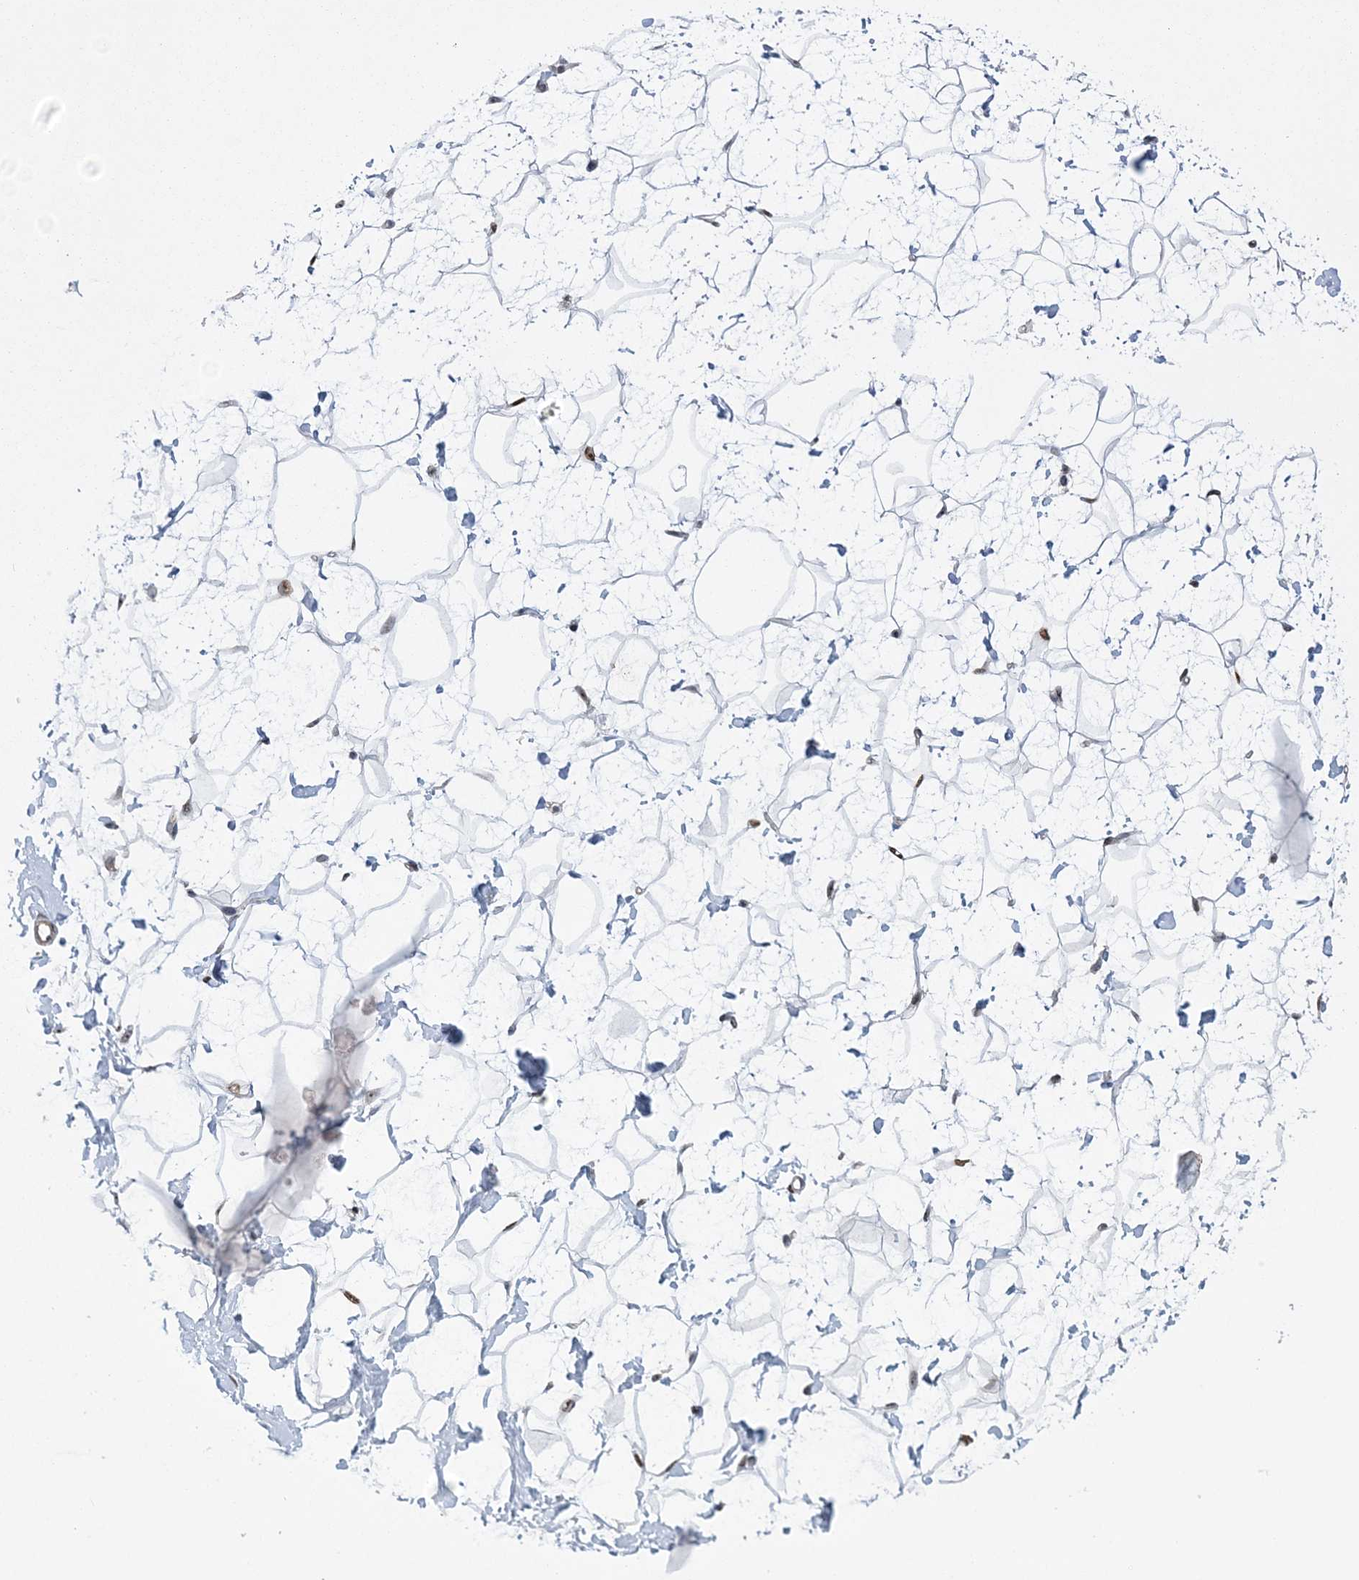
{"staining": {"intensity": "moderate", "quantity": "25%-75%", "location": "nuclear"}, "tissue": "breast", "cell_type": "Adipocytes", "image_type": "normal", "snomed": [{"axis": "morphology", "description": "Normal tissue, NOS"}, {"axis": "morphology", "description": "Adenoma, NOS"}, {"axis": "topography", "description": "Breast"}], "caption": "Moderate nuclear positivity for a protein is identified in approximately 25%-75% of adipocytes of normal breast using immunohistochemistry (IHC).", "gene": "HOMEZ", "patient": {"sex": "female", "age": 23}}